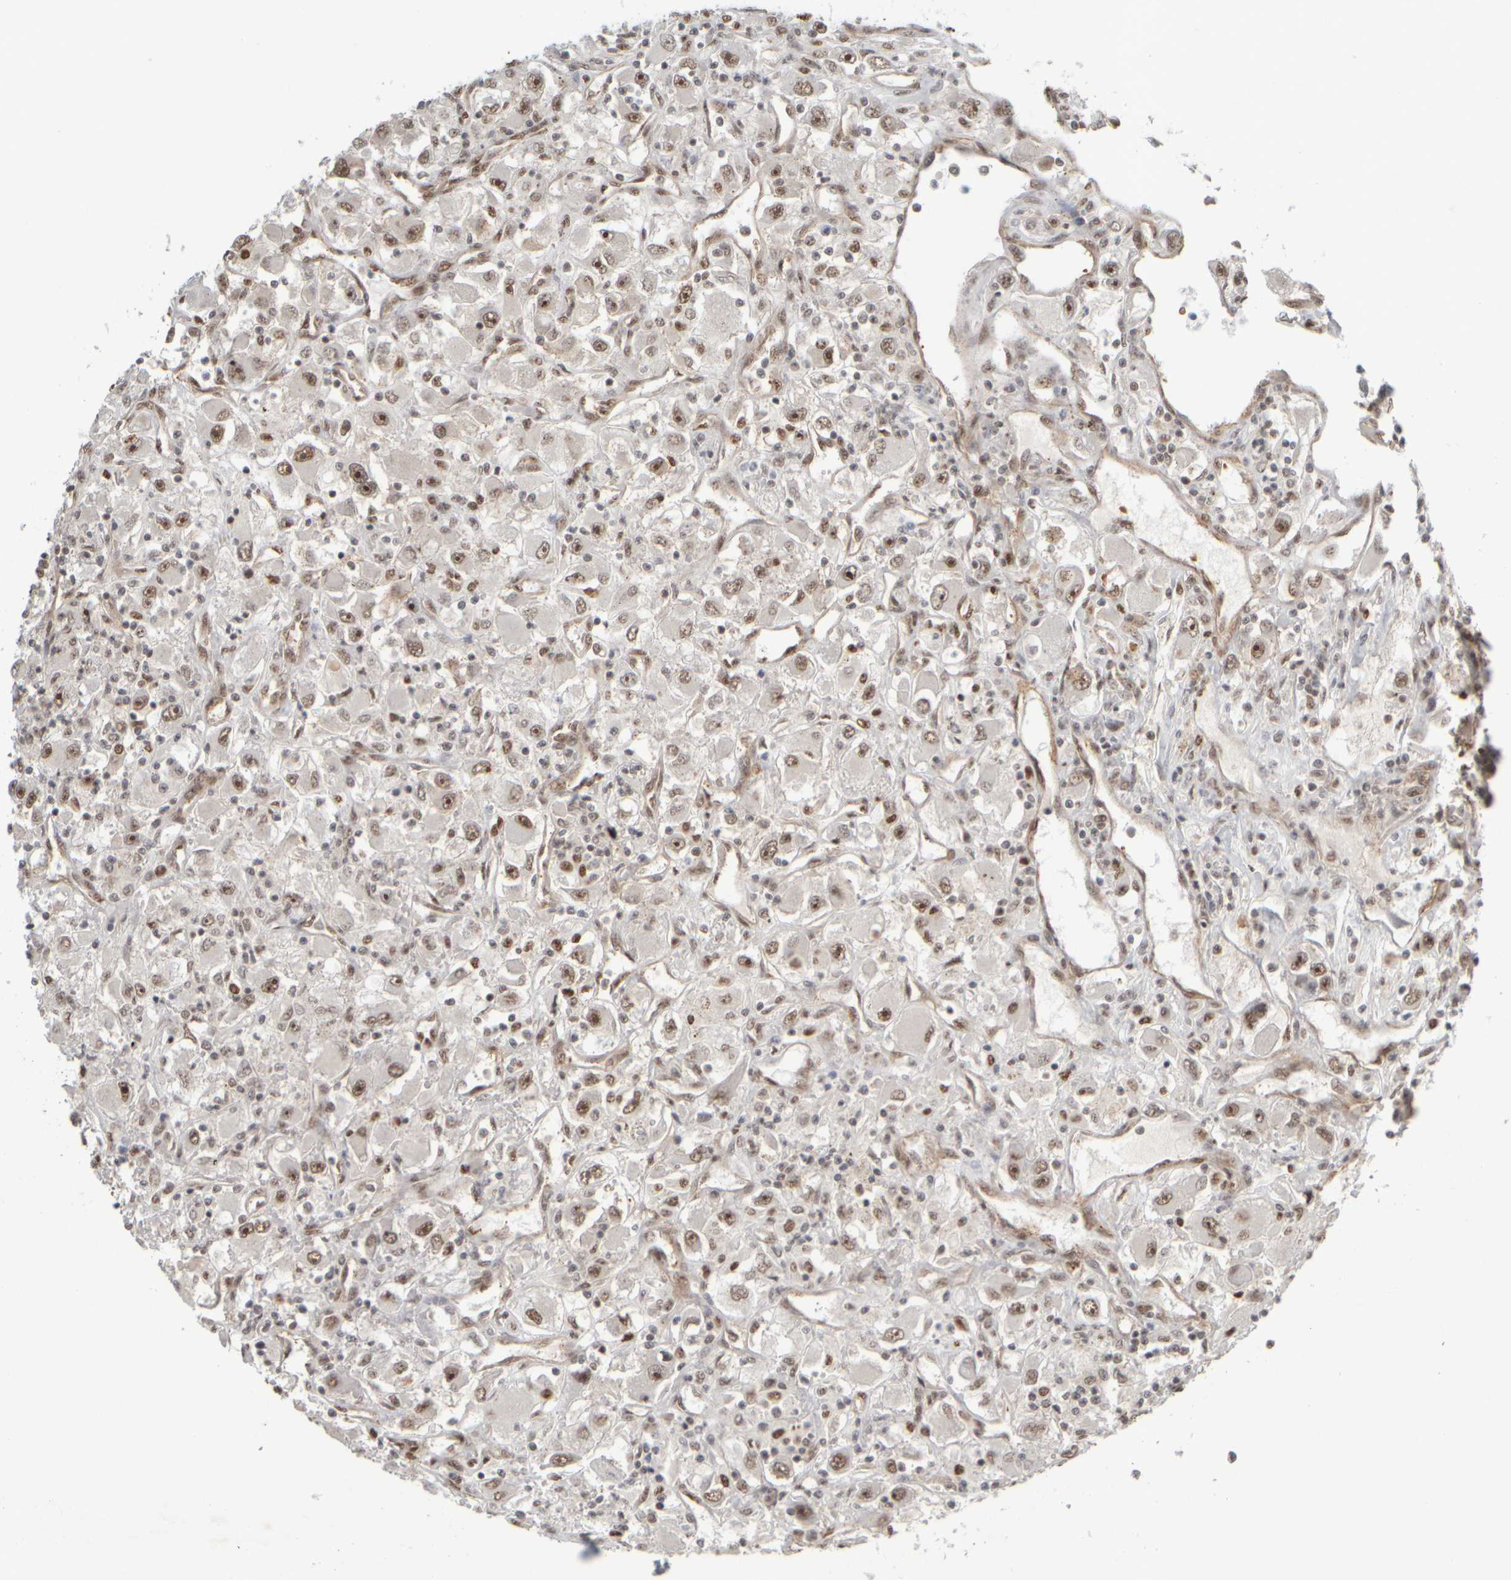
{"staining": {"intensity": "weak", "quantity": ">75%", "location": "nuclear"}, "tissue": "renal cancer", "cell_type": "Tumor cells", "image_type": "cancer", "snomed": [{"axis": "morphology", "description": "Adenocarcinoma, NOS"}, {"axis": "topography", "description": "Kidney"}], "caption": "Renal cancer (adenocarcinoma) stained with IHC exhibits weak nuclear positivity in approximately >75% of tumor cells.", "gene": "SYNRG", "patient": {"sex": "female", "age": 52}}